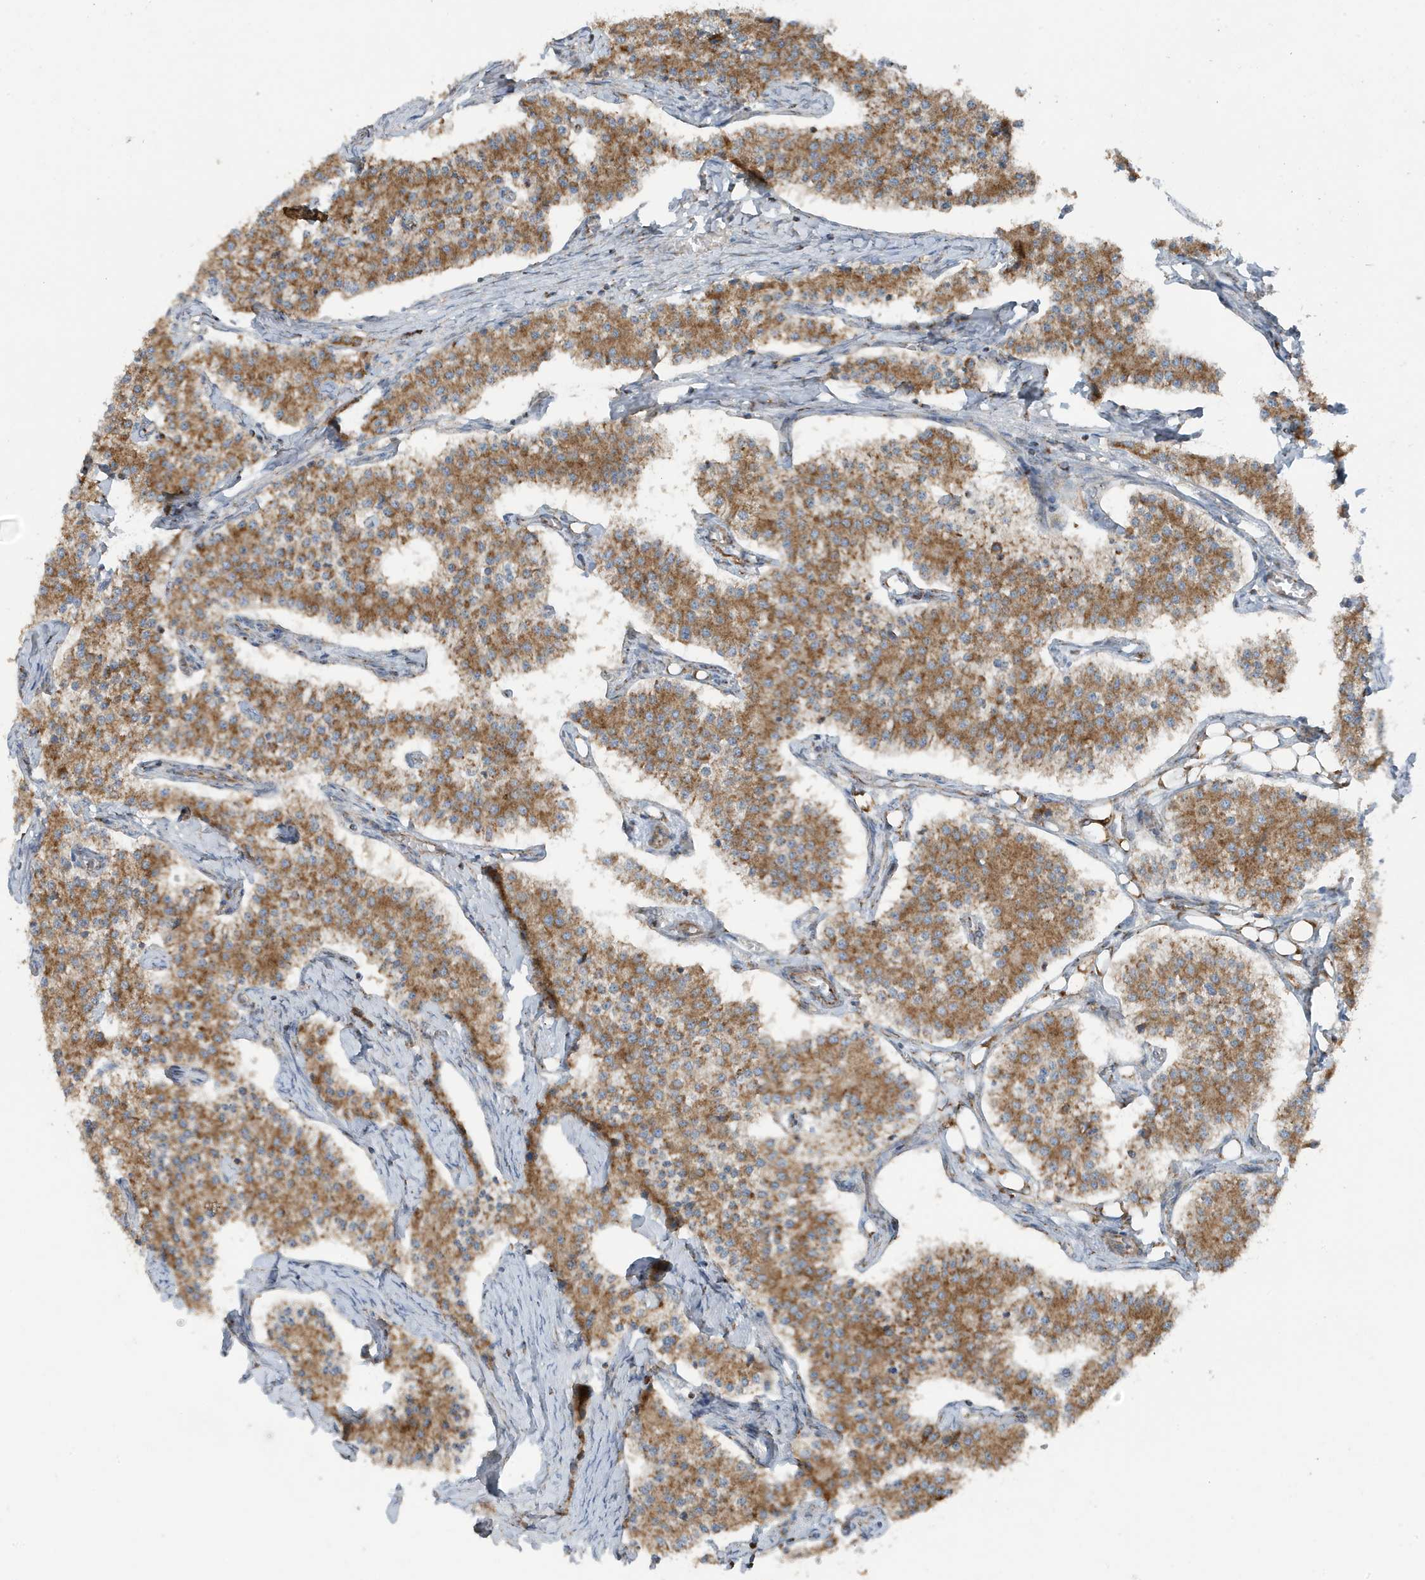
{"staining": {"intensity": "moderate", "quantity": ">75%", "location": "cytoplasmic/membranous"}, "tissue": "carcinoid", "cell_type": "Tumor cells", "image_type": "cancer", "snomed": [{"axis": "morphology", "description": "Carcinoid, malignant, NOS"}, {"axis": "topography", "description": "Colon"}], "caption": "Immunohistochemical staining of human carcinoid shows medium levels of moderate cytoplasmic/membranous staining in approximately >75% of tumor cells.", "gene": "GOLGA4", "patient": {"sex": "female", "age": 52}}